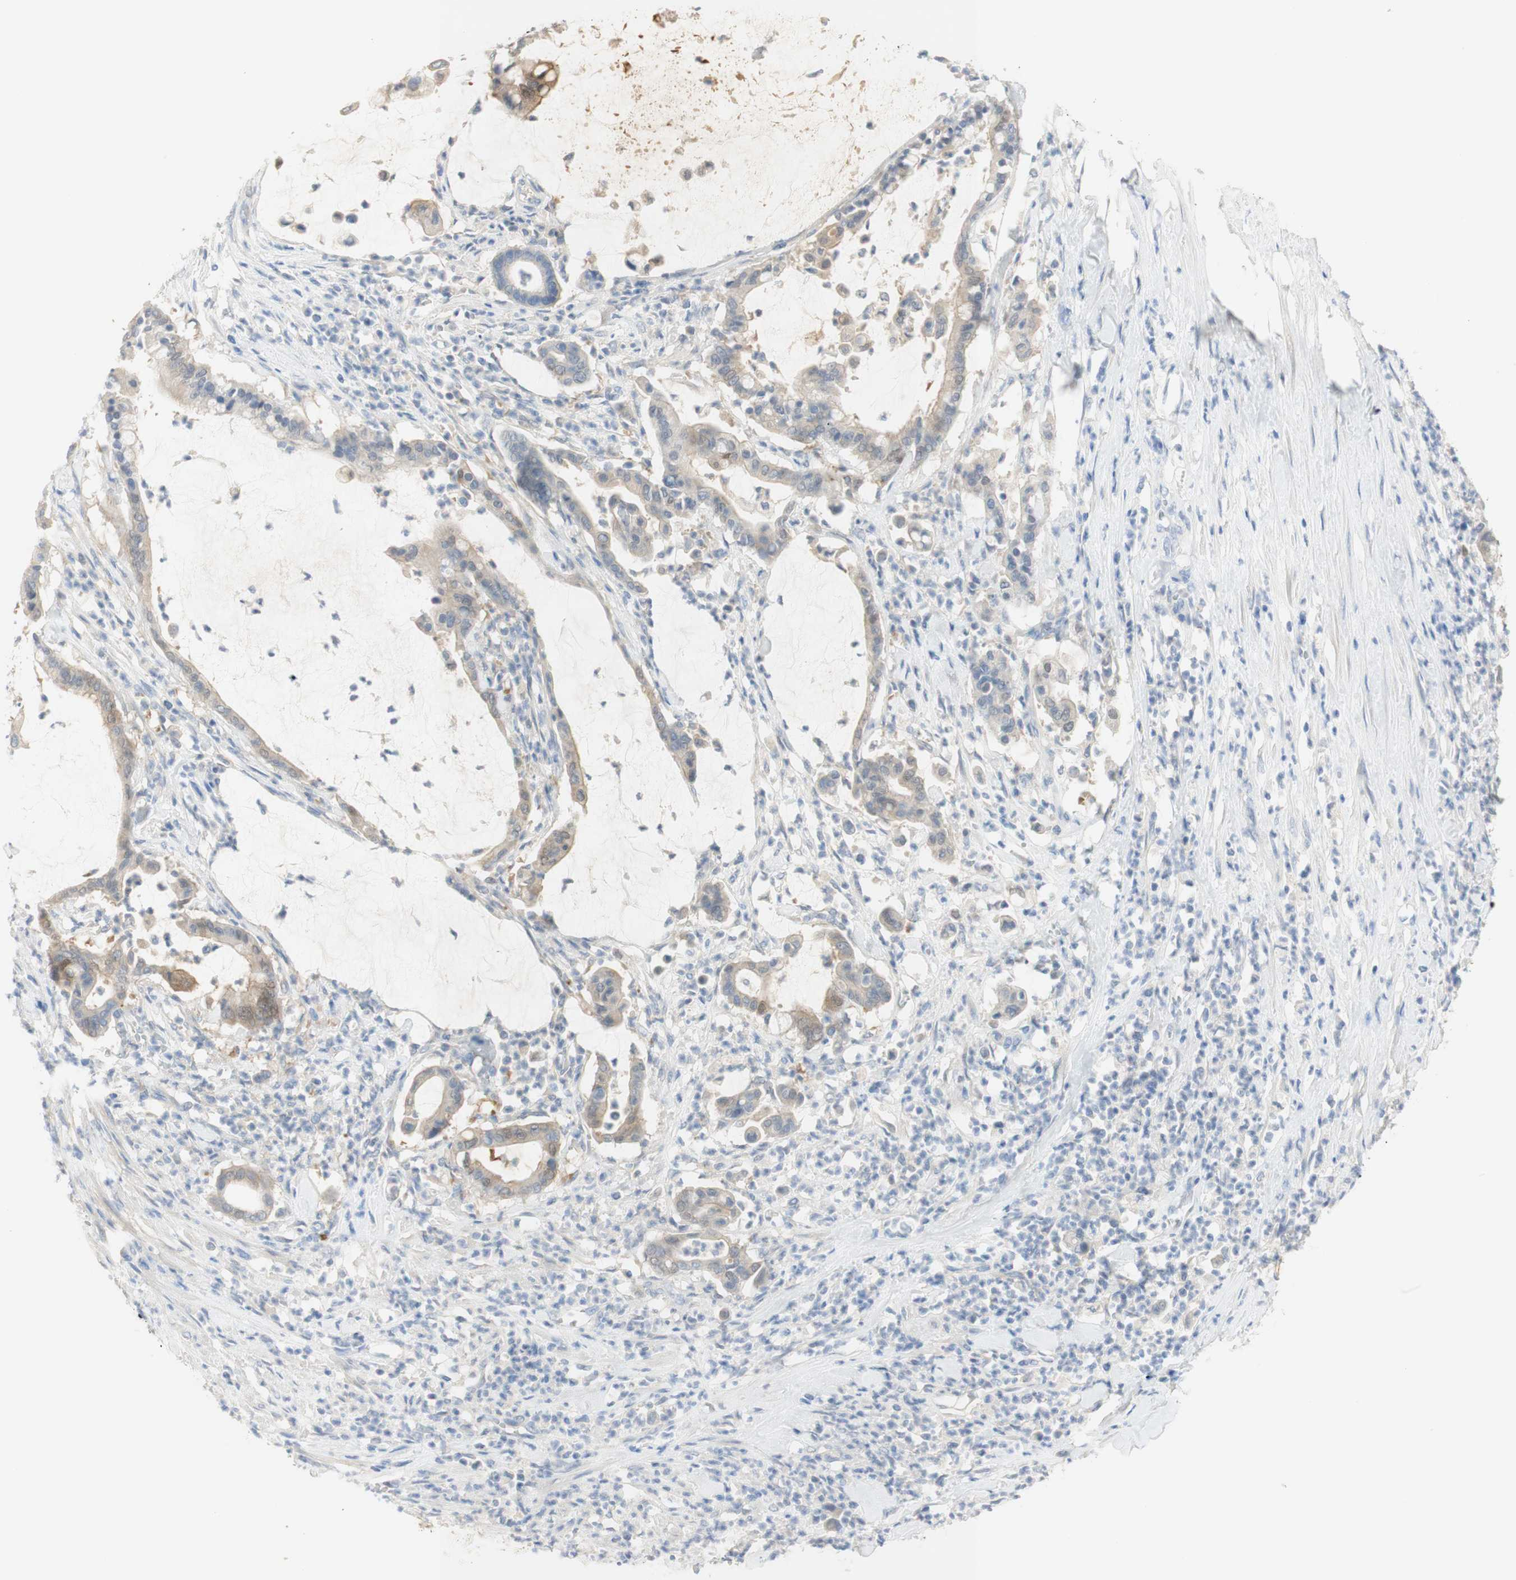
{"staining": {"intensity": "weak", "quantity": "<25%", "location": "cytoplasmic/membranous,nuclear"}, "tissue": "pancreatic cancer", "cell_type": "Tumor cells", "image_type": "cancer", "snomed": [{"axis": "morphology", "description": "Adenocarcinoma, NOS"}, {"axis": "topography", "description": "Pancreas"}], "caption": "This is an IHC image of human pancreatic cancer. There is no expression in tumor cells.", "gene": "SELENBP1", "patient": {"sex": "male", "age": 41}}